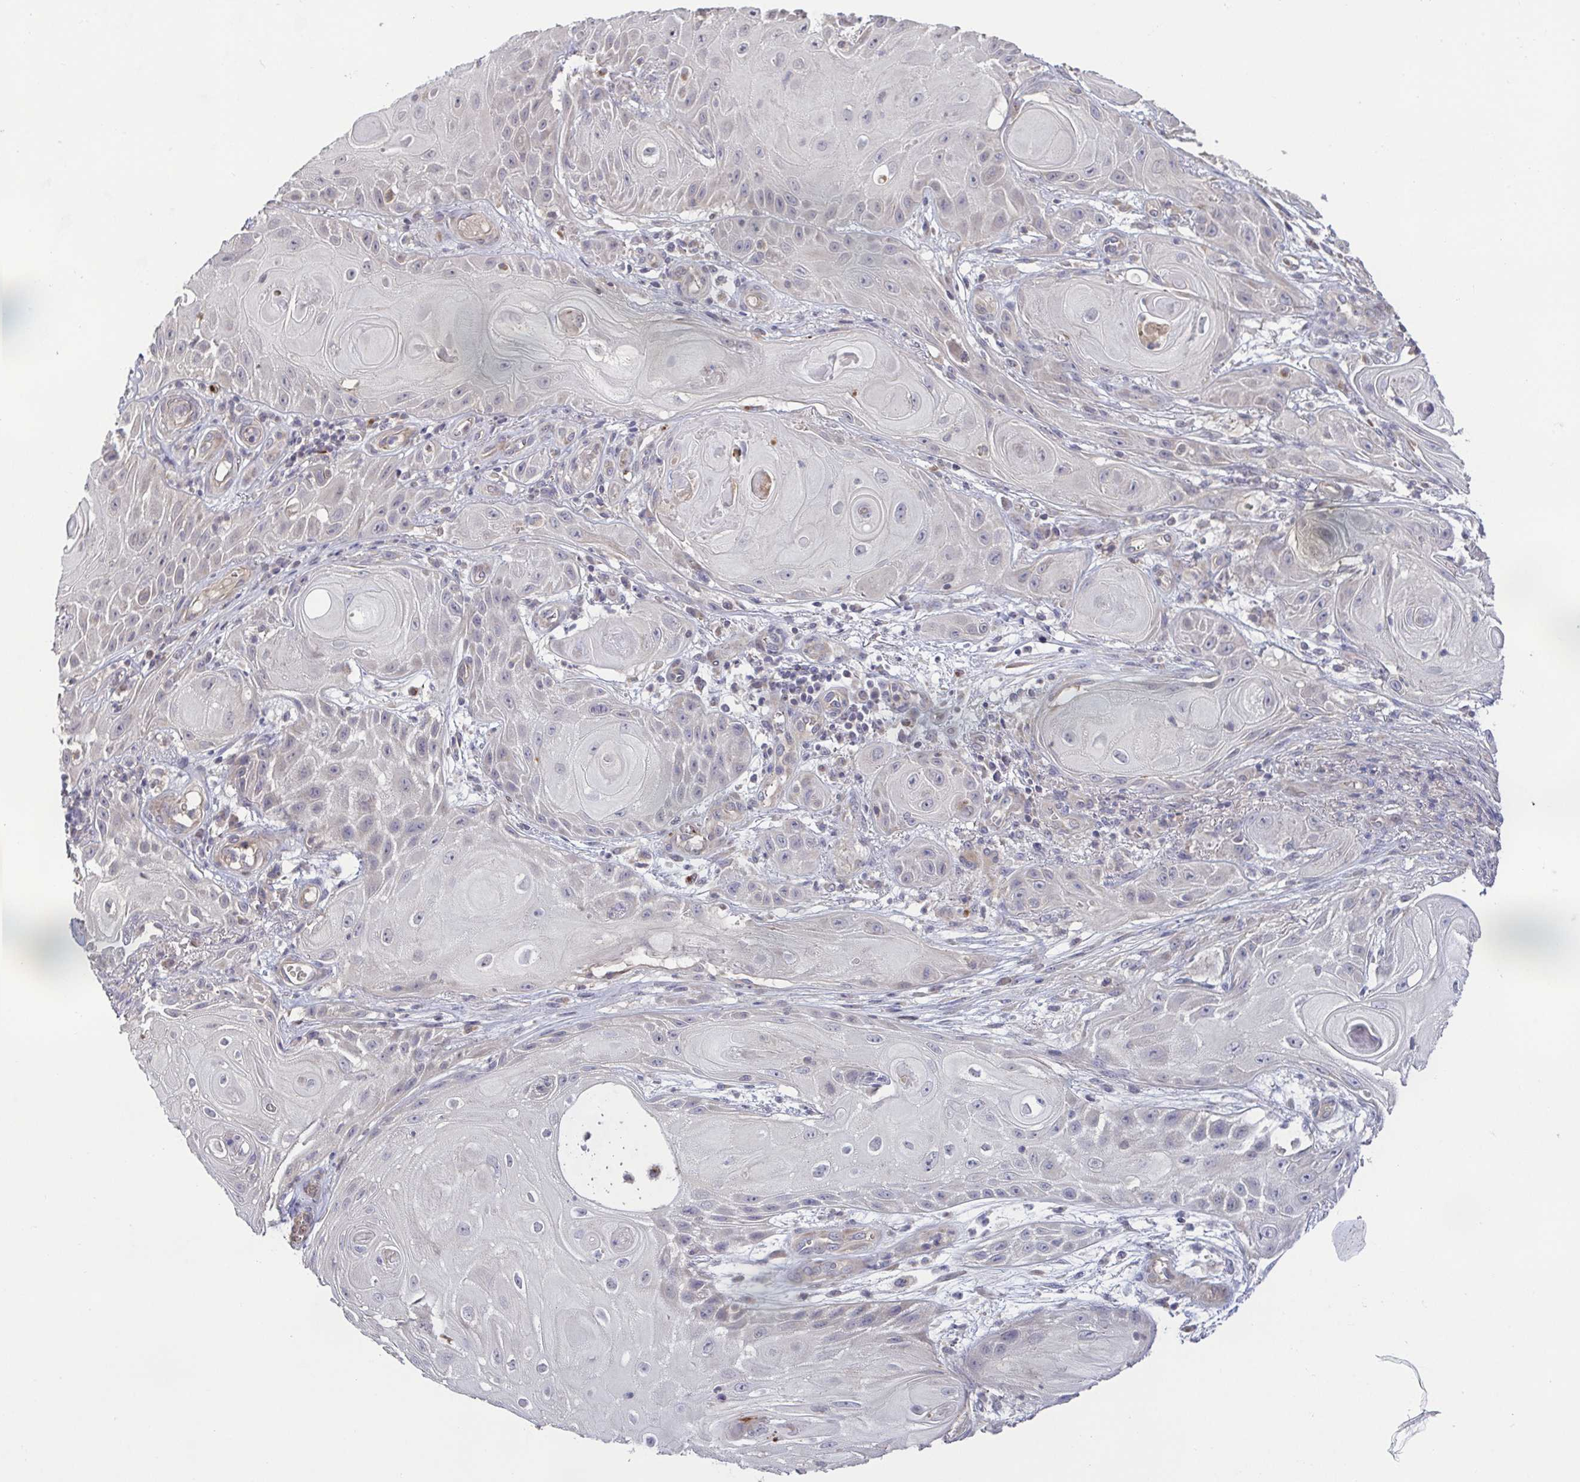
{"staining": {"intensity": "weak", "quantity": "<25%", "location": "cytoplasmic/membranous"}, "tissue": "skin cancer", "cell_type": "Tumor cells", "image_type": "cancer", "snomed": [{"axis": "morphology", "description": "Squamous cell carcinoma, NOS"}, {"axis": "topography", "description": "Skin"}], "caption": "Immunohistochemistry (IHC) of human skin cancer shows no staining in tumor cells. The staining was performed using DAB to visualize the protein expression in brown, while the nuclei were stained in blue with hematoxylin (Magnification: 20x).", "gene": "OSBPL7", "patient": {"sex": "male", "age": 62}}